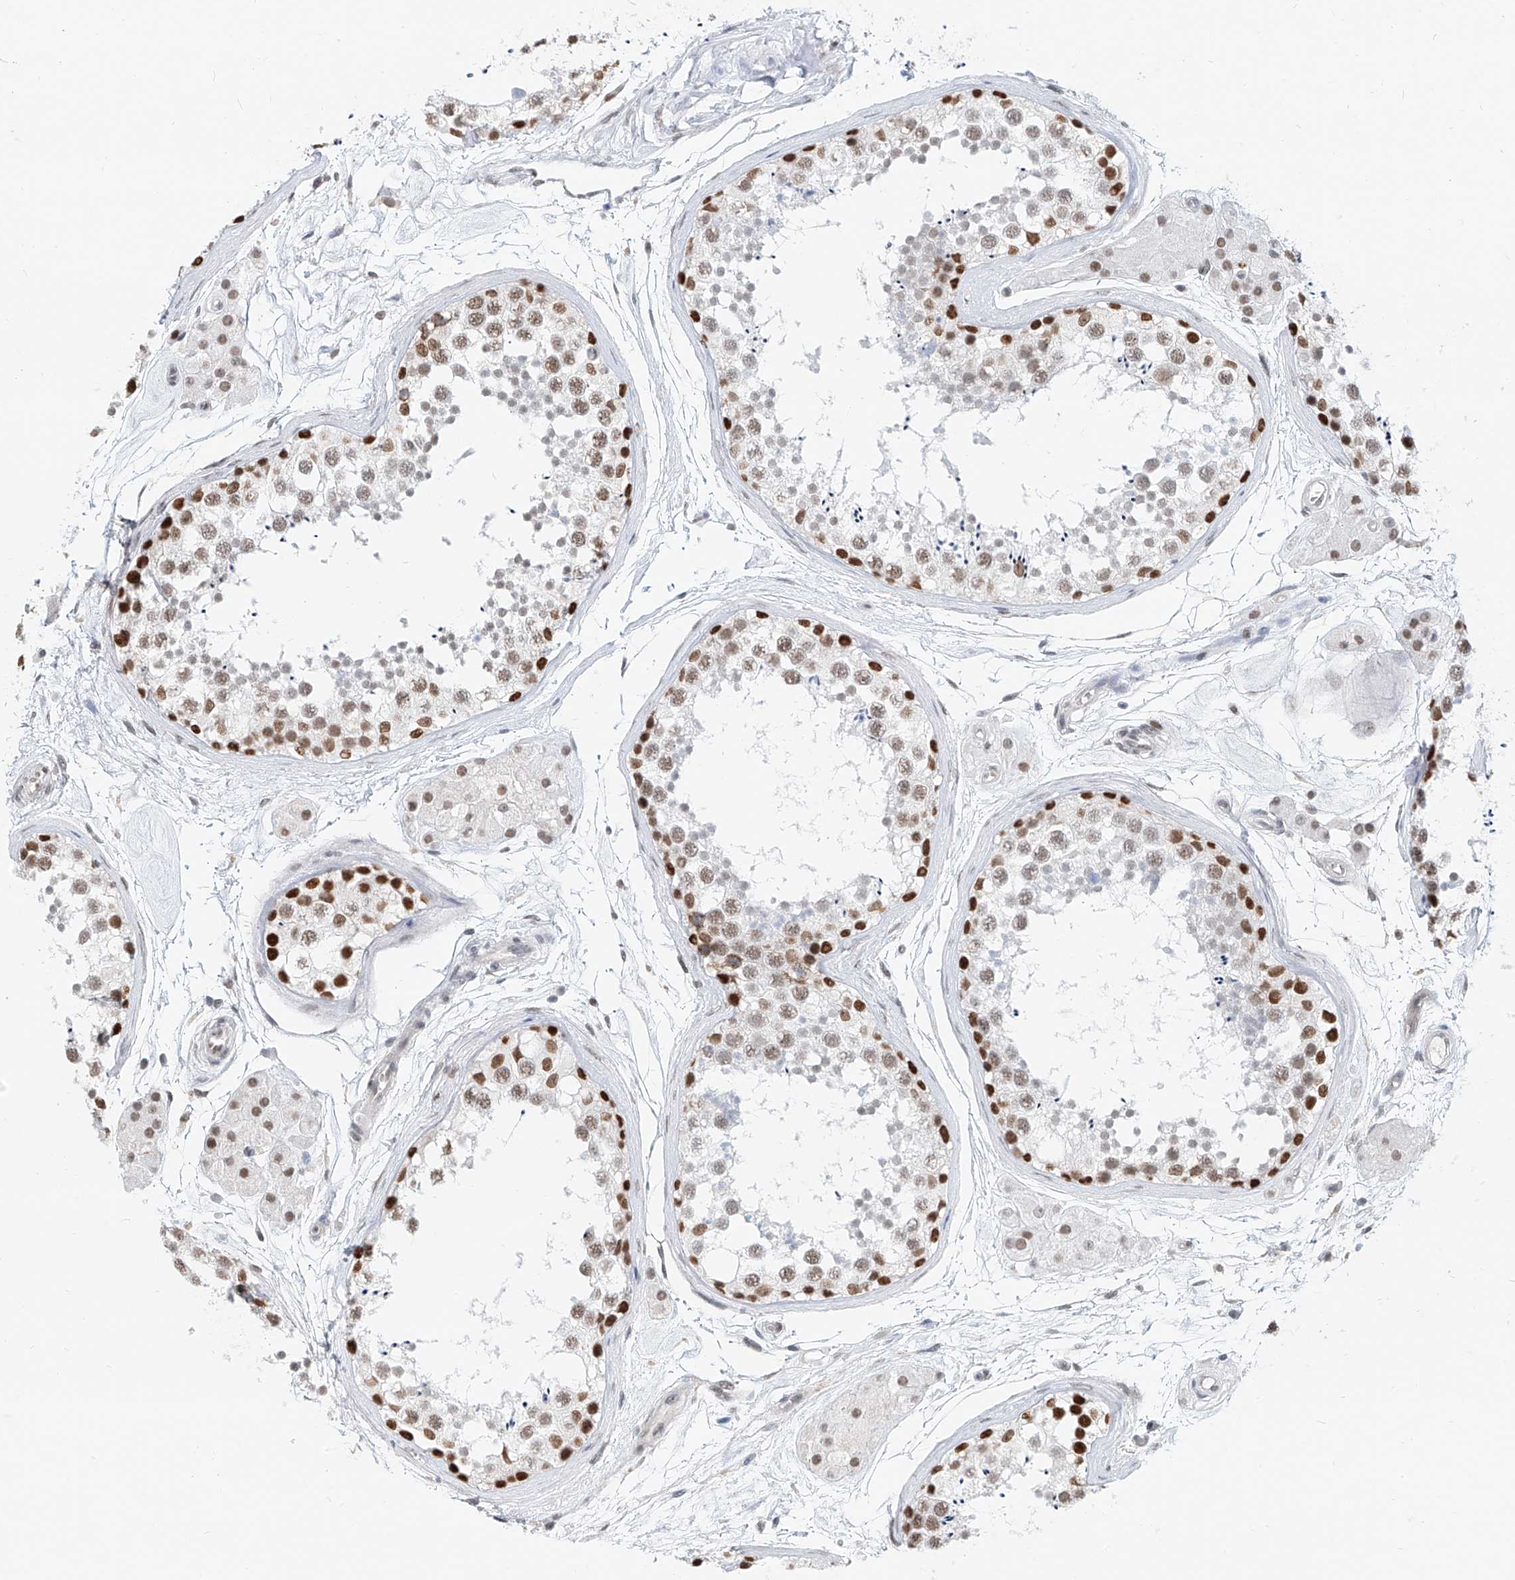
{"staining": {"intensity": "strong", "quantity": "25%-75%", "location": "nuclear"}, "tissue": "testis", "cell_type": "Cells in seminiferous ducts", "image_type": "normal", "snomed": [{"axis": "morphology", "description": "Normal tissue, NOS"}, {"axis": "topography", "description": "Testis"}], "caption": "Strong nuclear expression for a protein is present in about 25%-75% of cells in seminiferous ducts of benign testis using immunohistochemistry (IHC).", "gene": "SASH1", "patient": {"sex": "male", "age": 56}}